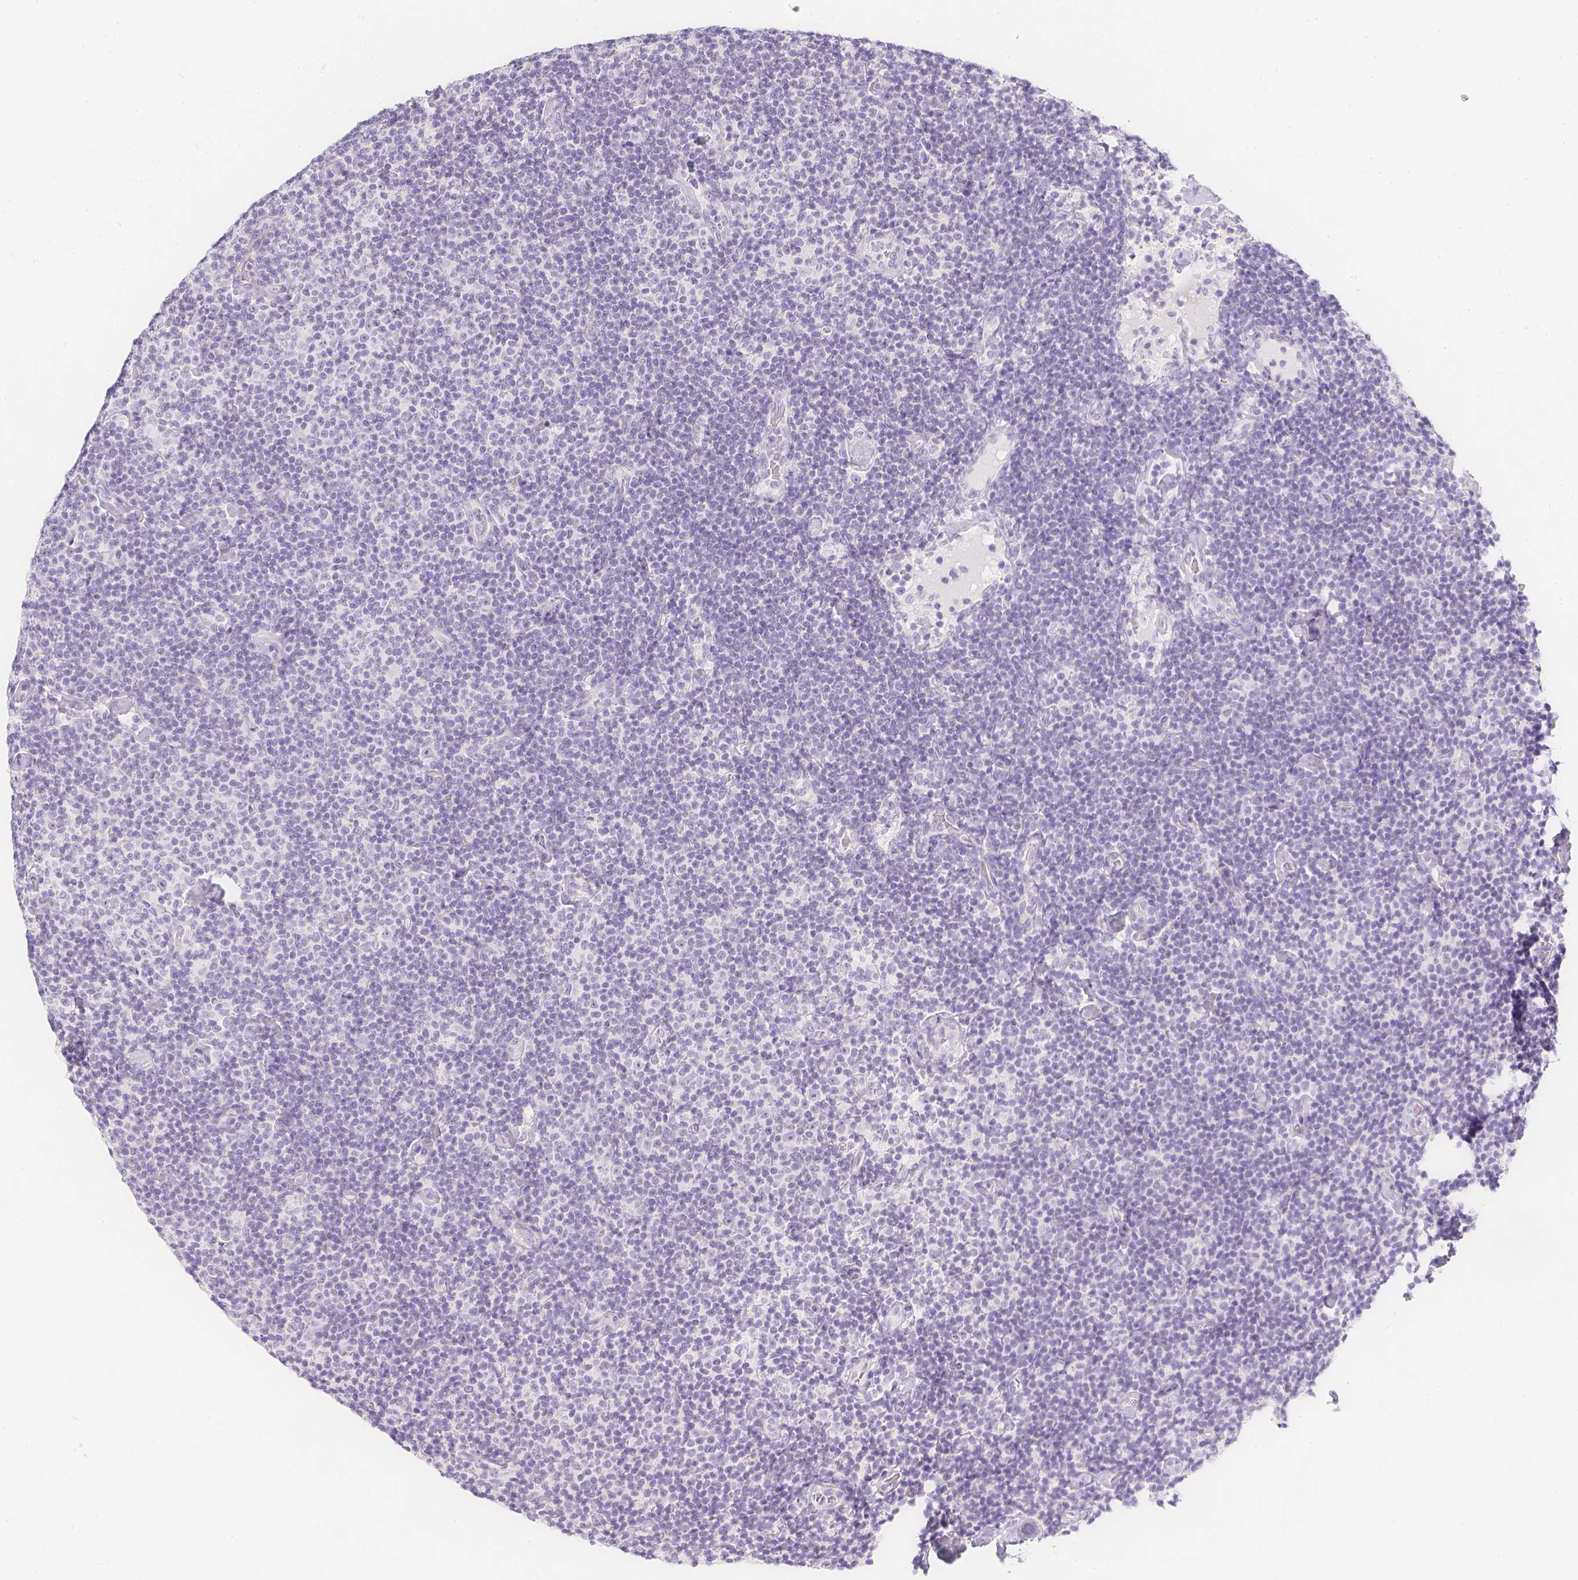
{"staining": {"intensity": "negative", "quantity": "none", "location": "none"}, "tissue": "lymphoma", "cell_type": "Tumor cells", "image_type": "cancer", "snomed": [{"axis": "morphology", "description": "Malignant lymphoma, non-Hodgkin's type, Low grade"}, {"axis": "topography", "description": "Lymph node"}], "caption": "Low-grade malignant lymphoma, non-Hodgkin's type stained for a protein using IHC shows no positivity tumor cells.", "gene": "SLC18A1", "patient": {"sex": "male", "age": 81}}